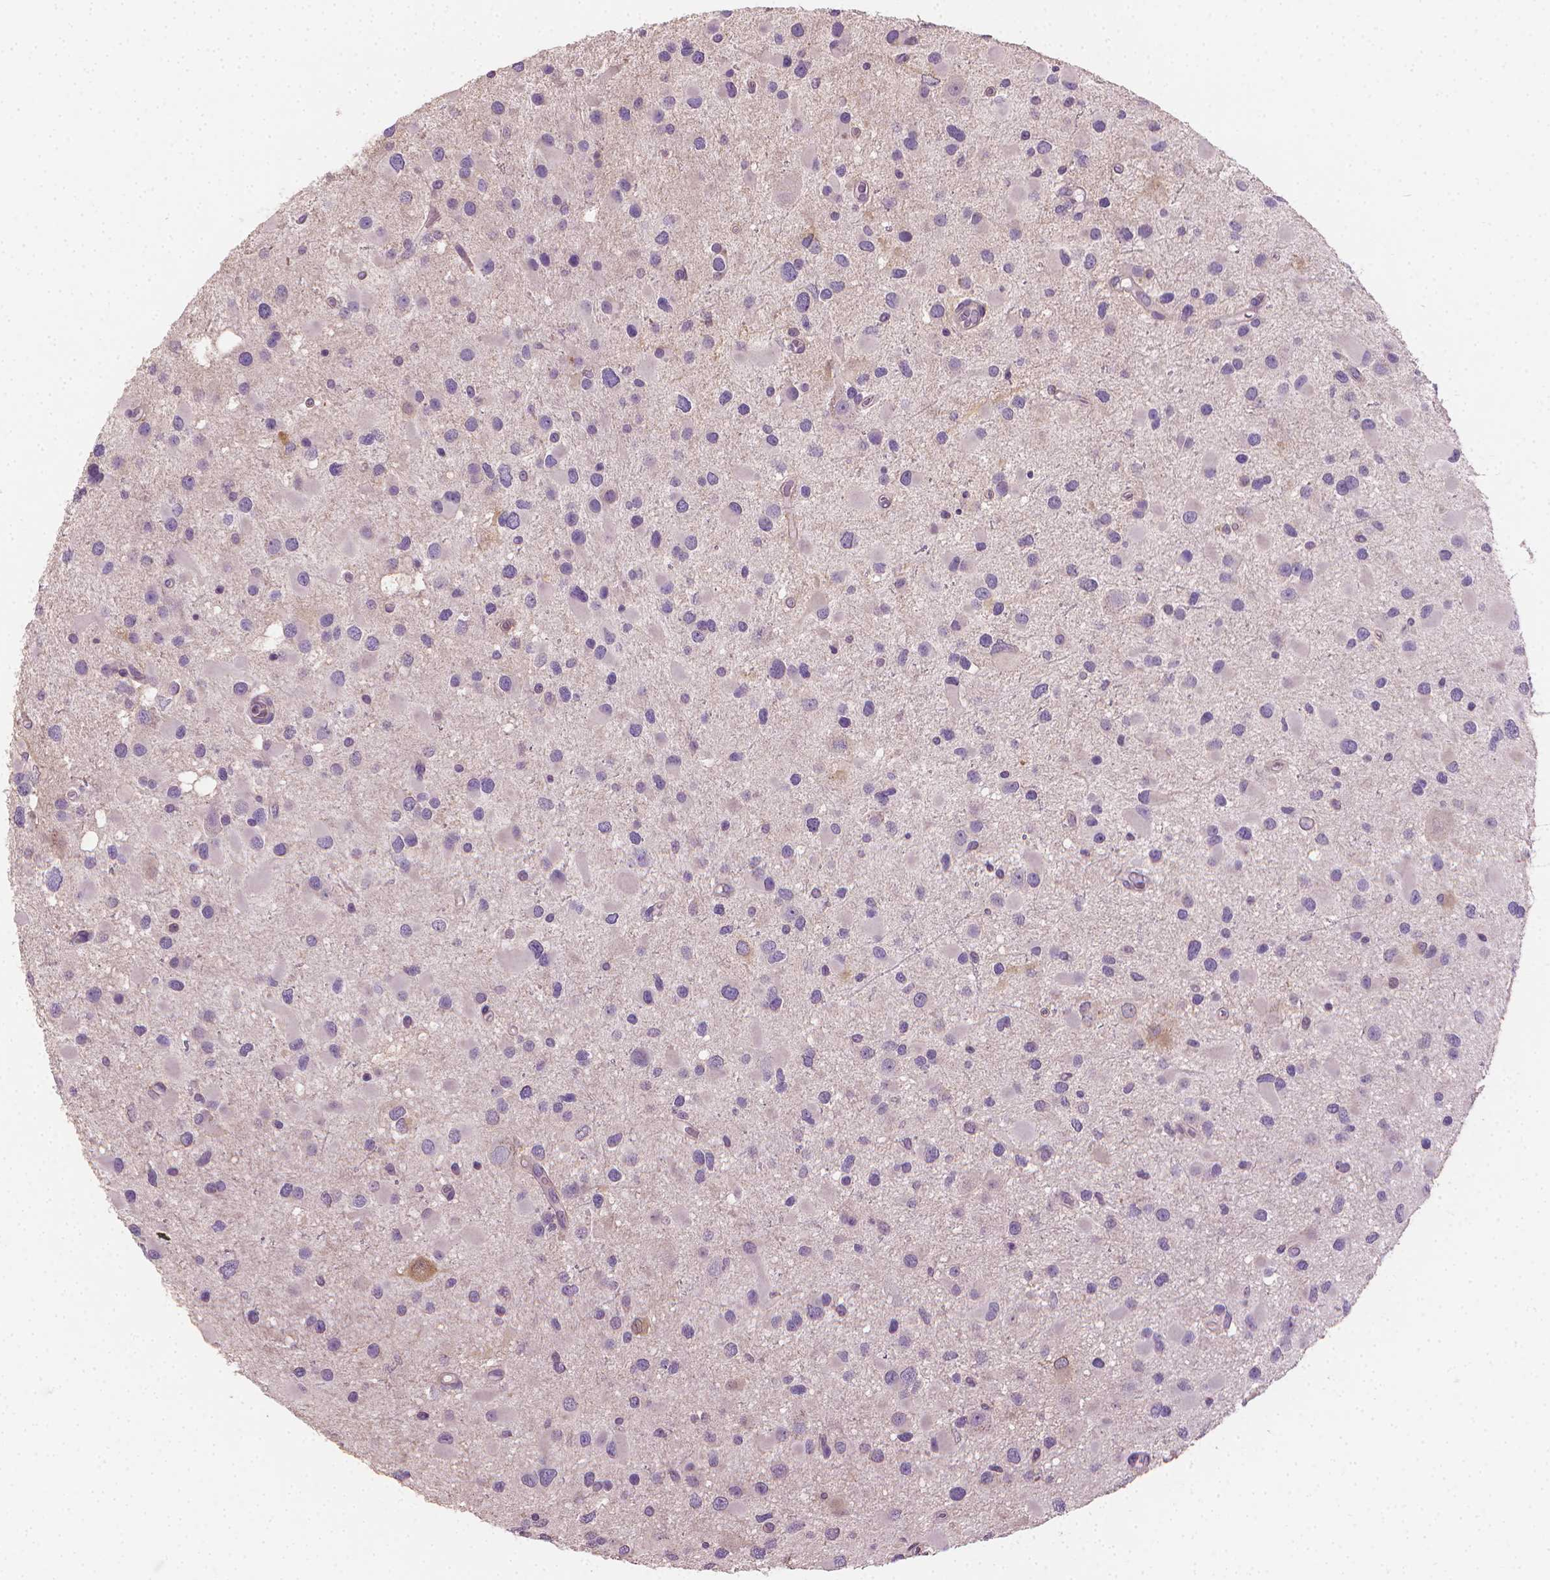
{"staining": {"intensity": "negative", "quantity": "none", "location": "none"}, "tissue": "glioma", "cell_type": "Tumor cells", "image_type": "cancer", "snomed": [{"axis": "morphology", "description": "Glioma, malignant, Low grade"}, {"axis": "topography", "description": "Brain"}], "caption": "IHC histopathology image of neoplastic tissue: malignant glioma (low-grade) stained with DAB (3,3'-diaminobenzidine) reveals no significant protein expression in tumor cells. Nuclei are stained in blue.", "gene": "CATIP", "patient": {"sex": "female", "age": 32}}